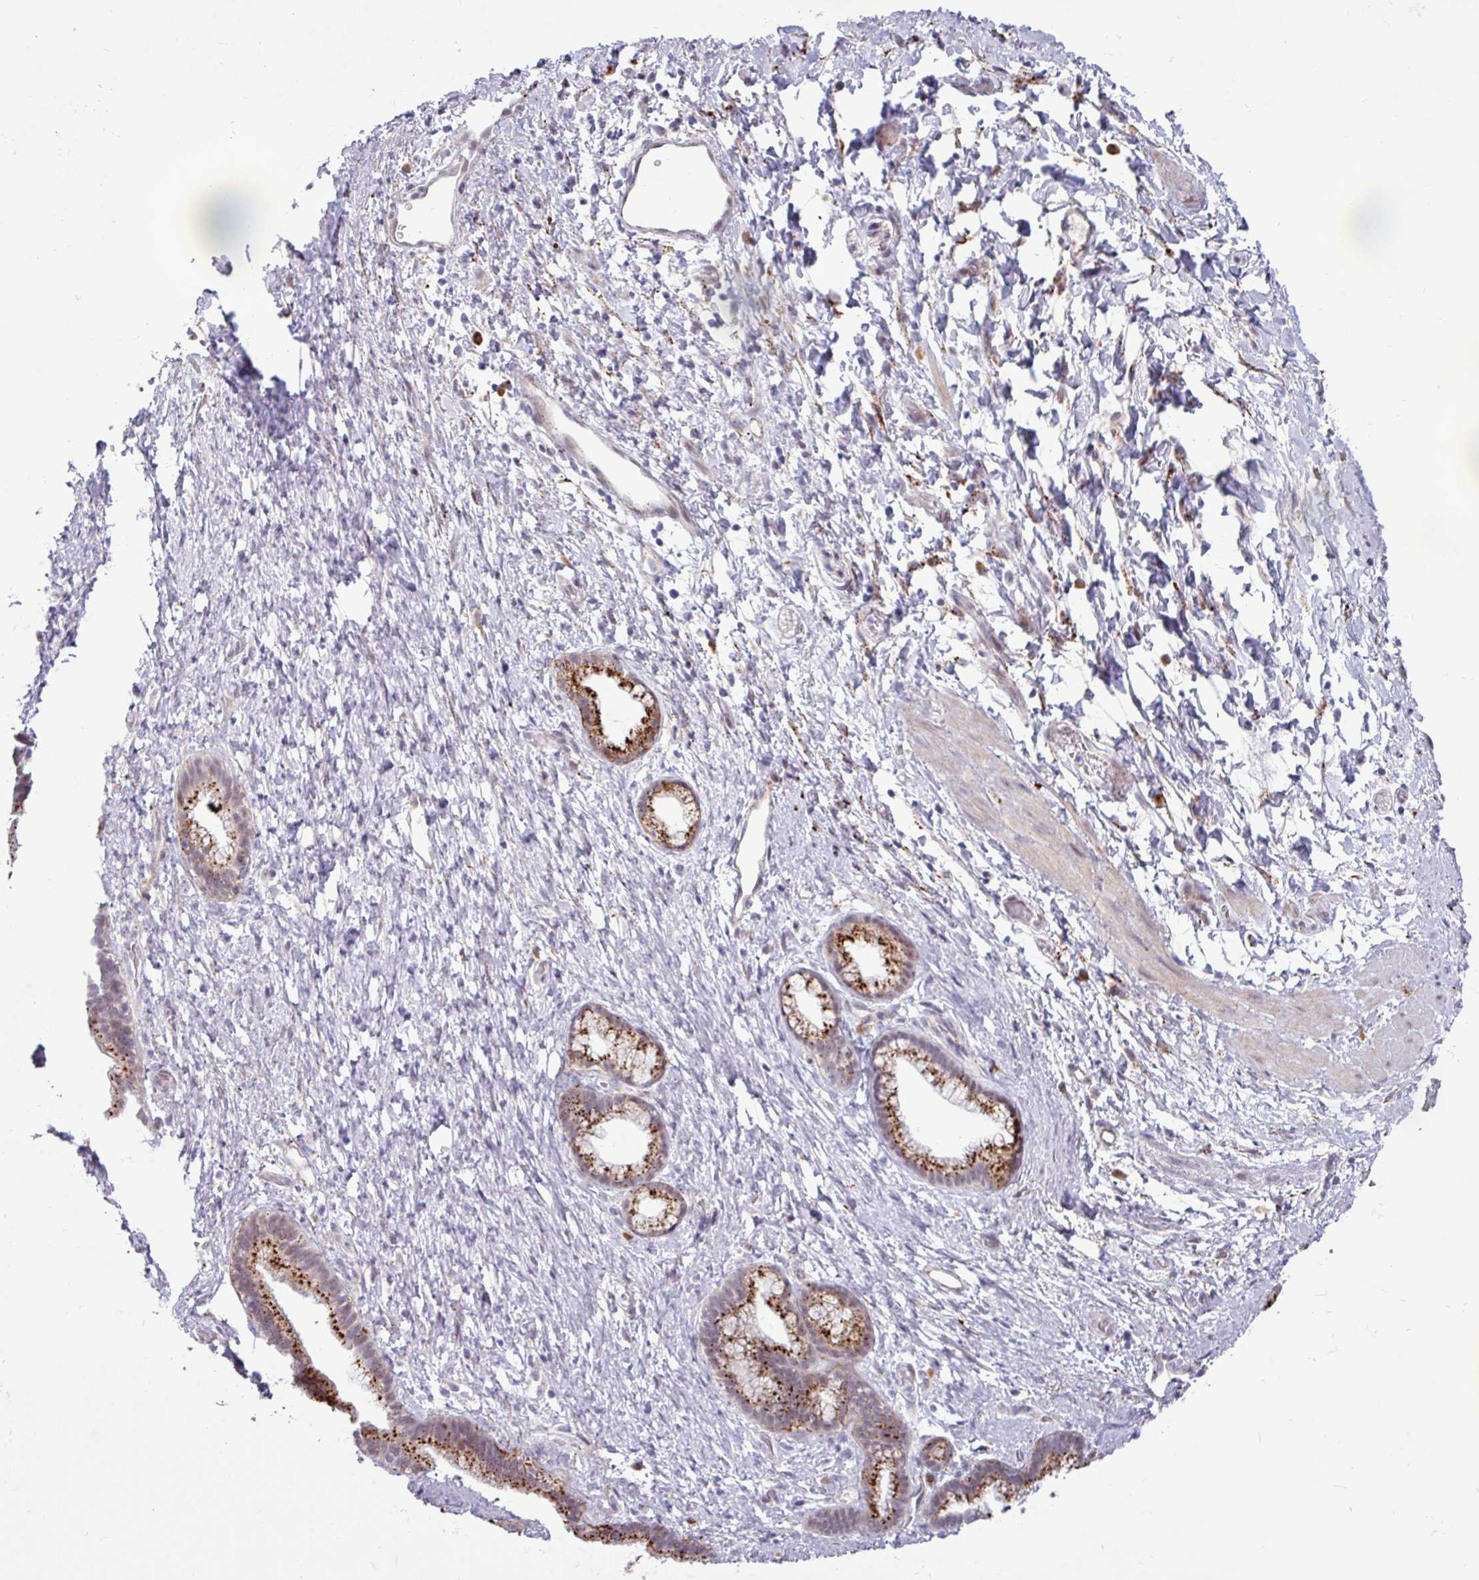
{"staining": {"intensity": "strong", "quantity": ">75%", "location": "cytoplasmic/membranous"}, "tissue": "pancreatic cancer", "cell_type": "Tumor cells", "image_type": "cancer", "snomed": [{"axis": "morphology", "description": "Adenocarcinoma, NOS"}, {"axis": "topography", "description": "Pancreas"}], "caption": "An image showing strong cytoplasmic/membranous positivity in approximately >75% of tumor cells in pancreatic cancer (adenocarcinoma), as visualized by brown immunohistochemical staining.", "gene": "AMIGO2", "patient": {"sex": "male", "age": 68}}